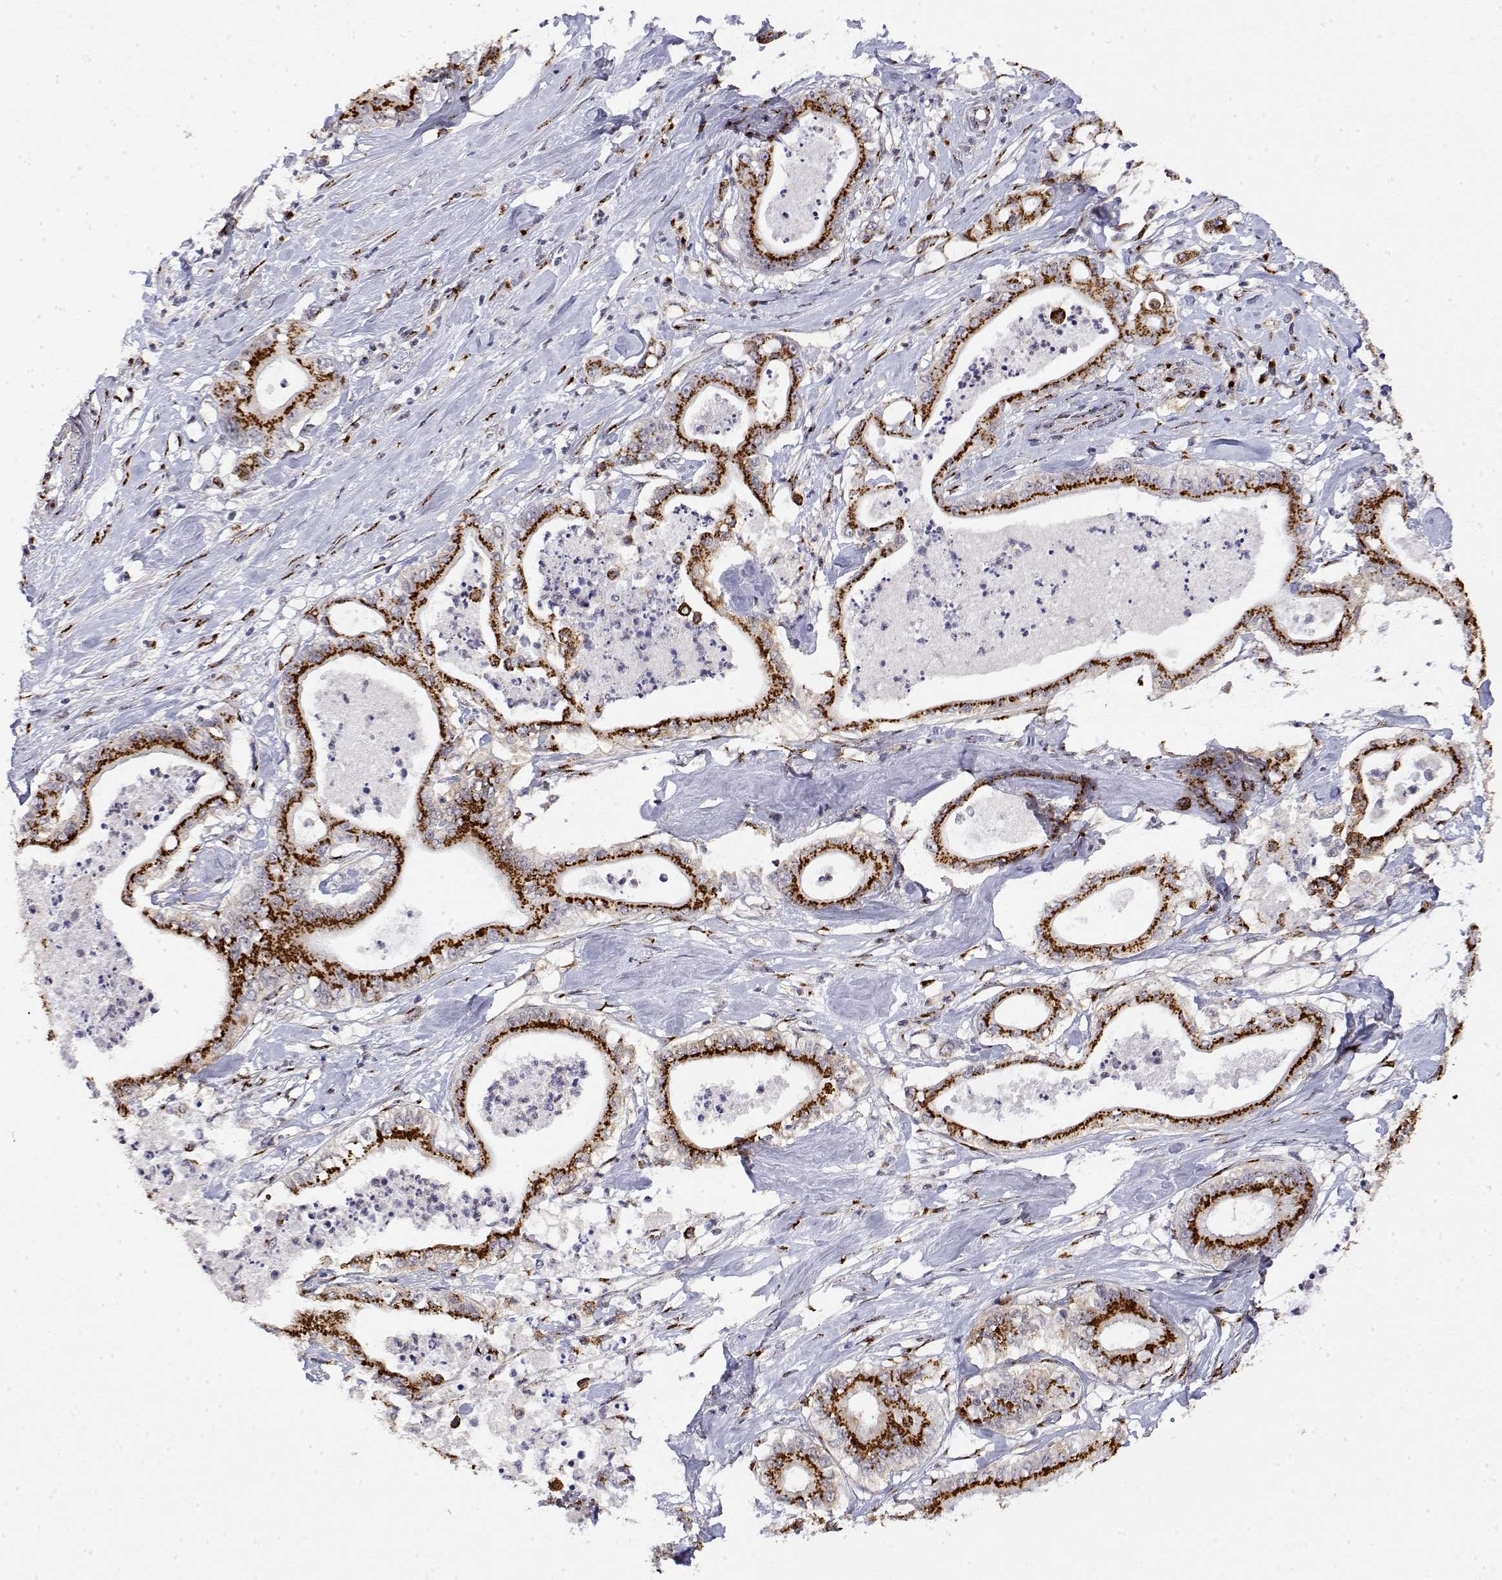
{"staining": {"intensity": "strong", "quantity": ">75%", "location": "cytoplasmic/membranous"}, "tissue": "pancreatic cancer", "cell_type": "Tumor cells", "image_type": "cancer", "snomed": [{"axis": "morphology", "description": "Adenocarcinoma, NOS"}, {"axis": "topography", "description": "Pancreas"}], "caption": "Brown immunohistochemical staining in pancreatic cancer demonstrates strong cytoplasmic/membranous staining in about >75% of tumor cells.", "gene": "YIPF3", "patient": {"sex": "male", "age": 71}}